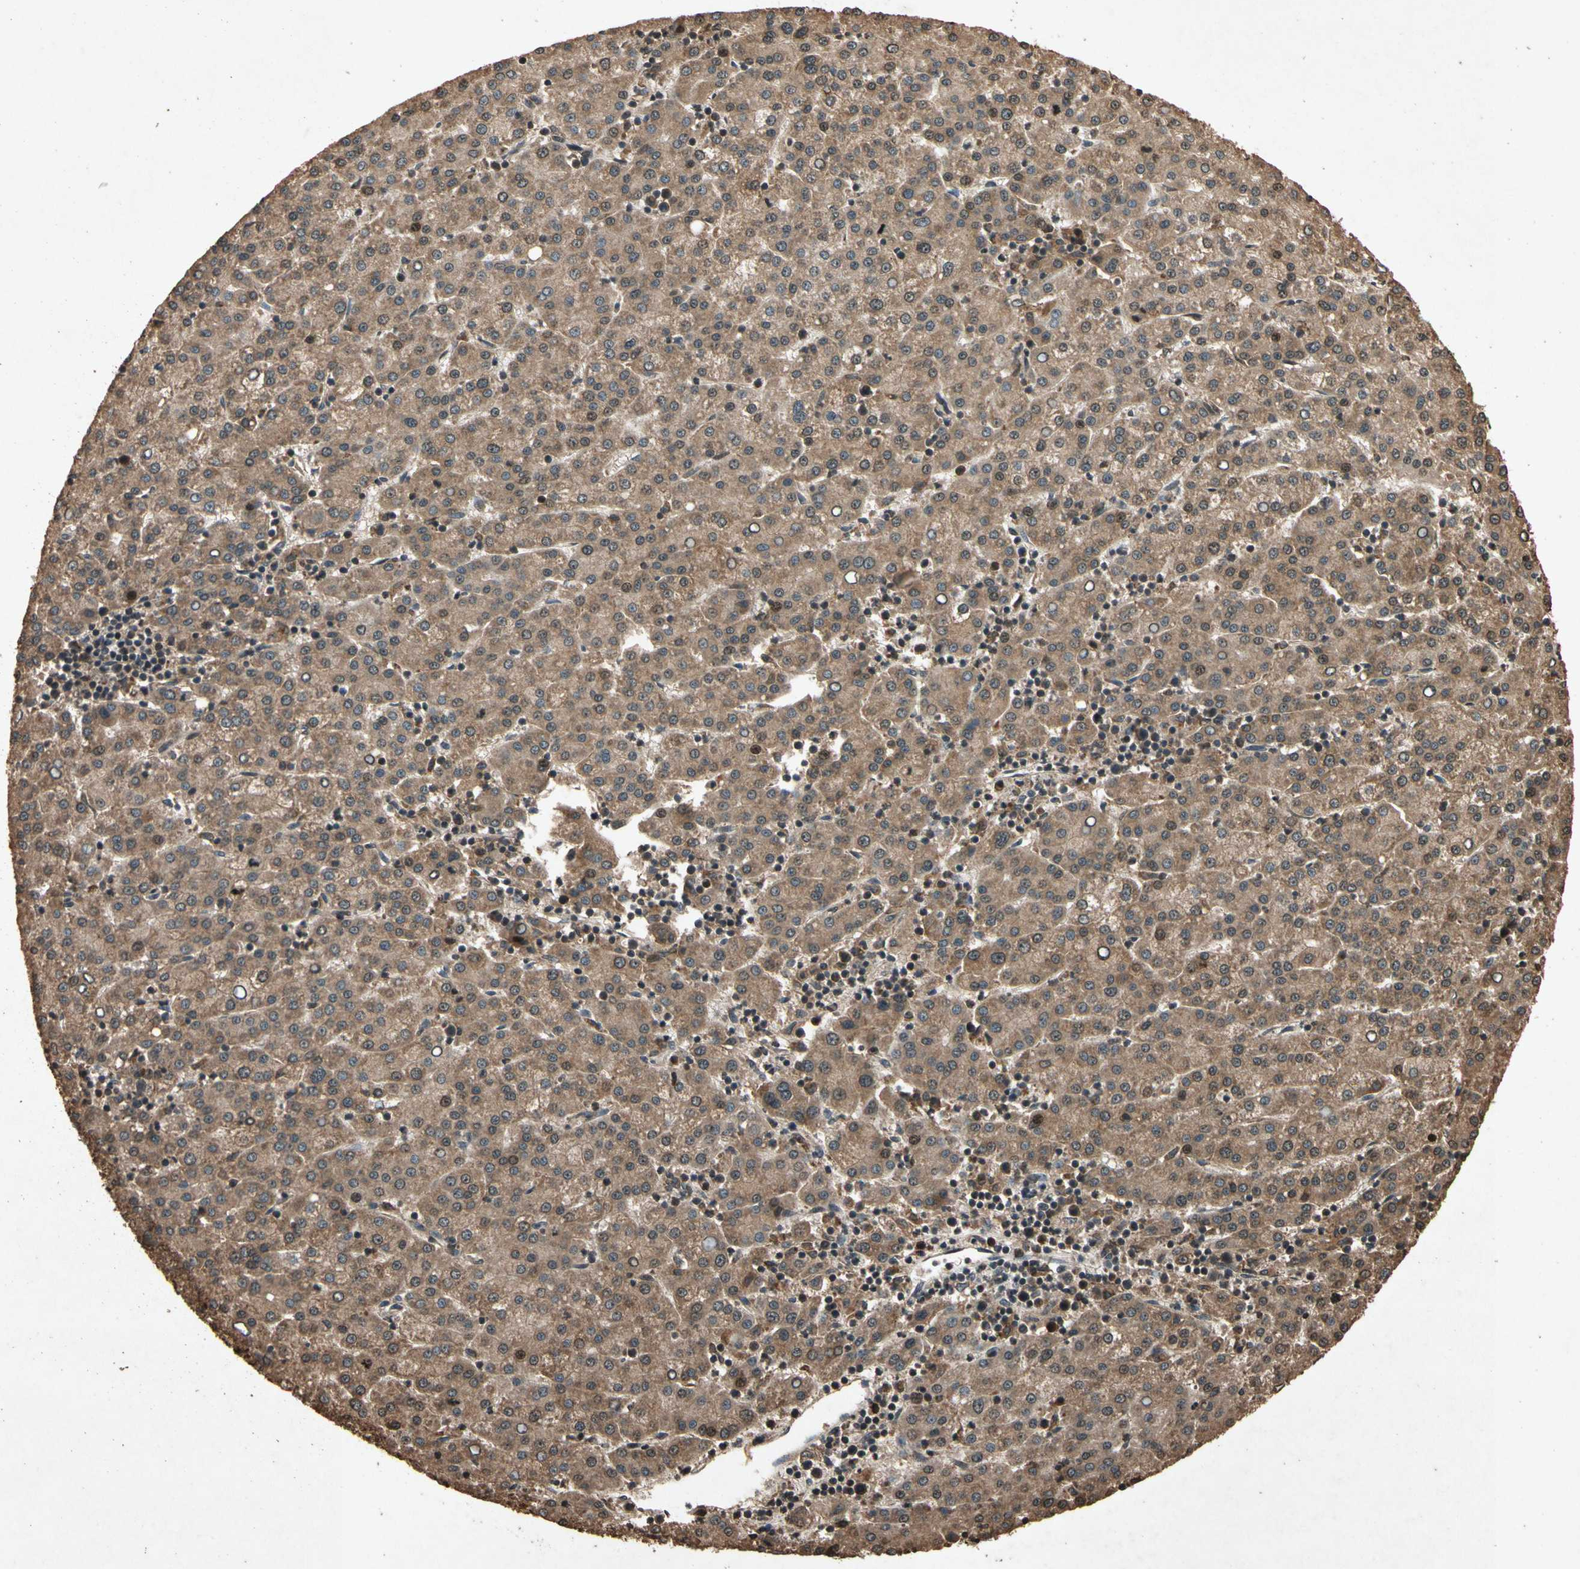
{"staining": {"intensity": "moderate", "quantity": ">75%", "location": "cytoplasmic/membranous"}, "tissue": "liver cancer", "cell_type": "Tumor cells", "image_type": "cancer", "snomed": [{"axis": "morphology", "description": "Carcinoma, Hepatocellular, NOS"}, {"axis": "topography", "description": "Liver"}], "caption": "This is an image of immunohistochemistry staining of liver cancer (hepatocellular carcinoma), which shows moderate staining in the cytoplasmic/membranous of tumor cells.", "gene": "TXN2", "patient": {"sex": "female", "age": 58}}